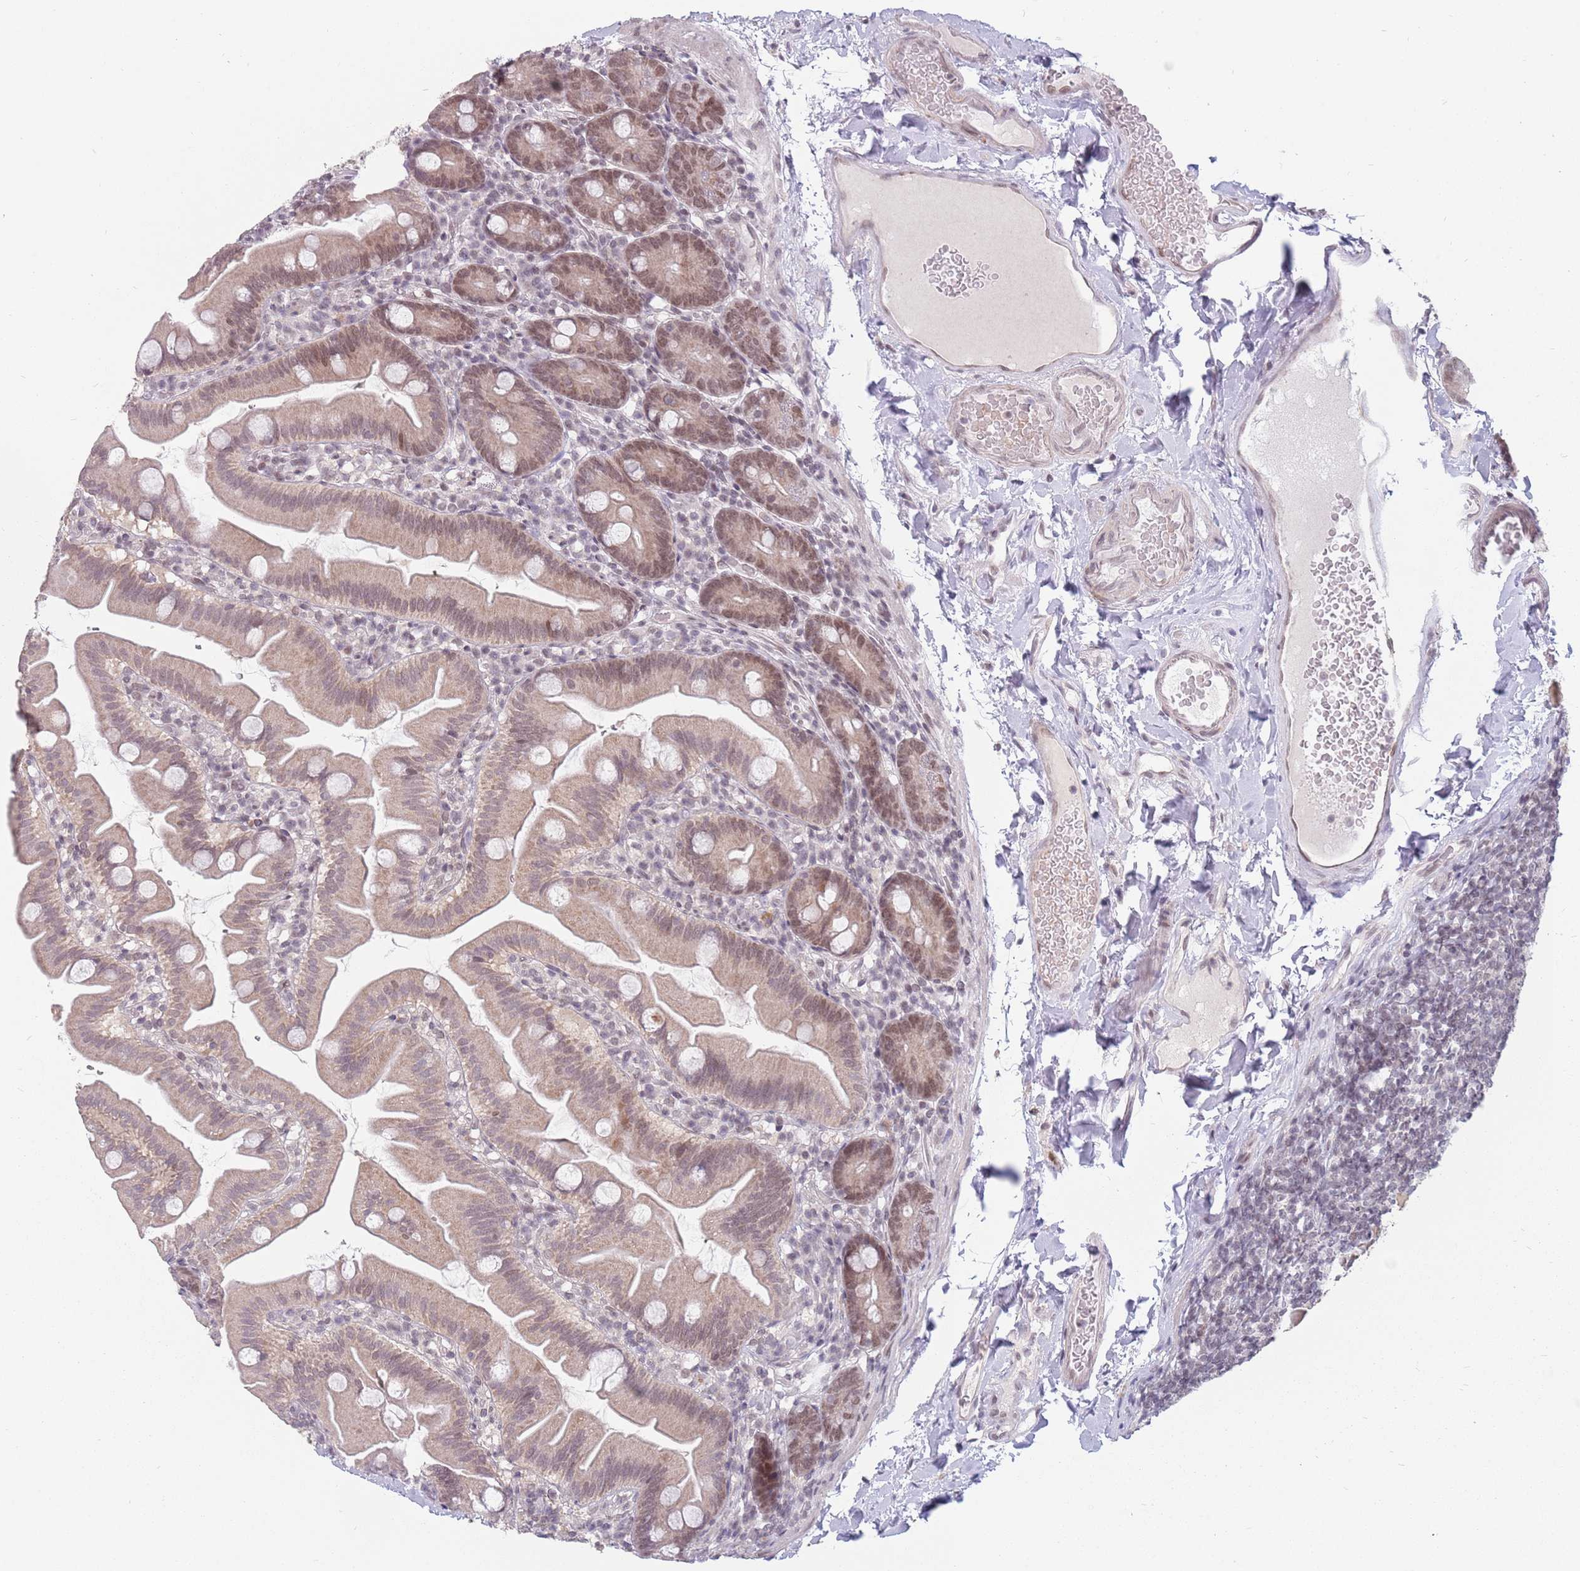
{"staining": {"intensity": "moderate", "quantity": "25%-75%", "location": "cytoplasmic/membranous,nuclear"}, "tissue": "small intestine", "cell_type": "Glandular cells", "image_type": "normal", "snomed": [{"axis": "morphology", "description": "Normal tissue, NOS"}, {"axis": "topography", "description": "Small intestine"}], "caption": "Glandular cells show medium levels of moderate cytoplasmic/membranous,nuclear staining in approximately 25%-75% of cells in unremarkable small intestine. (DAB (3,3'-diaminobenzidine) IHC, brown staining for protein, blue staining for nuclei).", "gene": "ZNF574", "patient": {"sex": "female", "age": 68}}